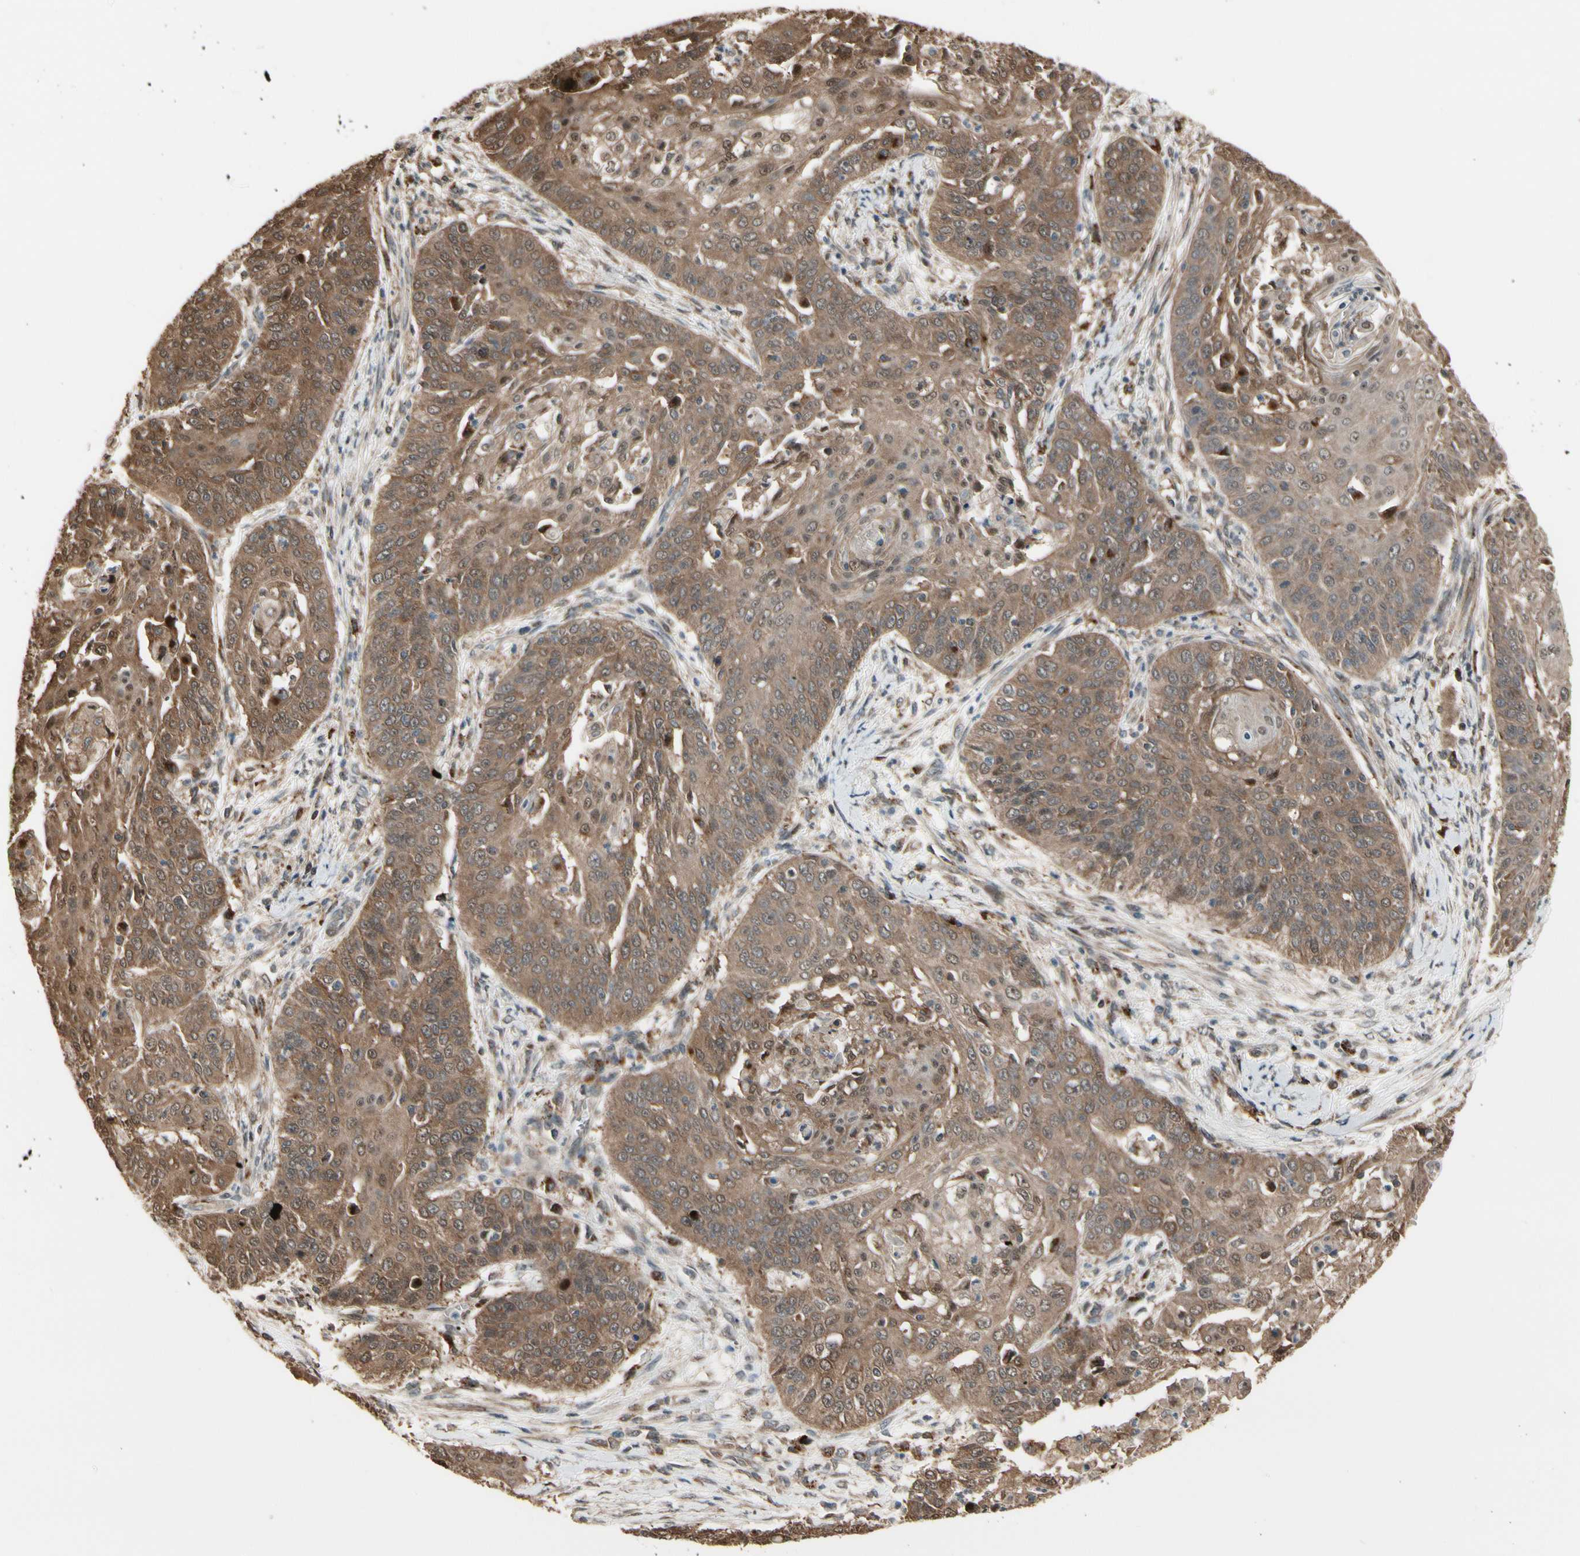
{"staining": {"intensity": "weak", "quantity": ">75%", "location": "cytoplasmic/membranous"}, "tissue": "cervical cancer", "cell_type": "Tumor cells", "image_type": "cancer", "snomed": [{"axis": "morphology", "description": "Squamous cell carcinoma, NOS"}, {"axis": "topography", "description": "Cervix"}], "caption": "A brown stain highlights weak cytoplasmic/membranous expression of a protein in human cervical cancer tumor cells.", "gene": "CSF1R", "patient": {"sex": "female", "age": 64}}